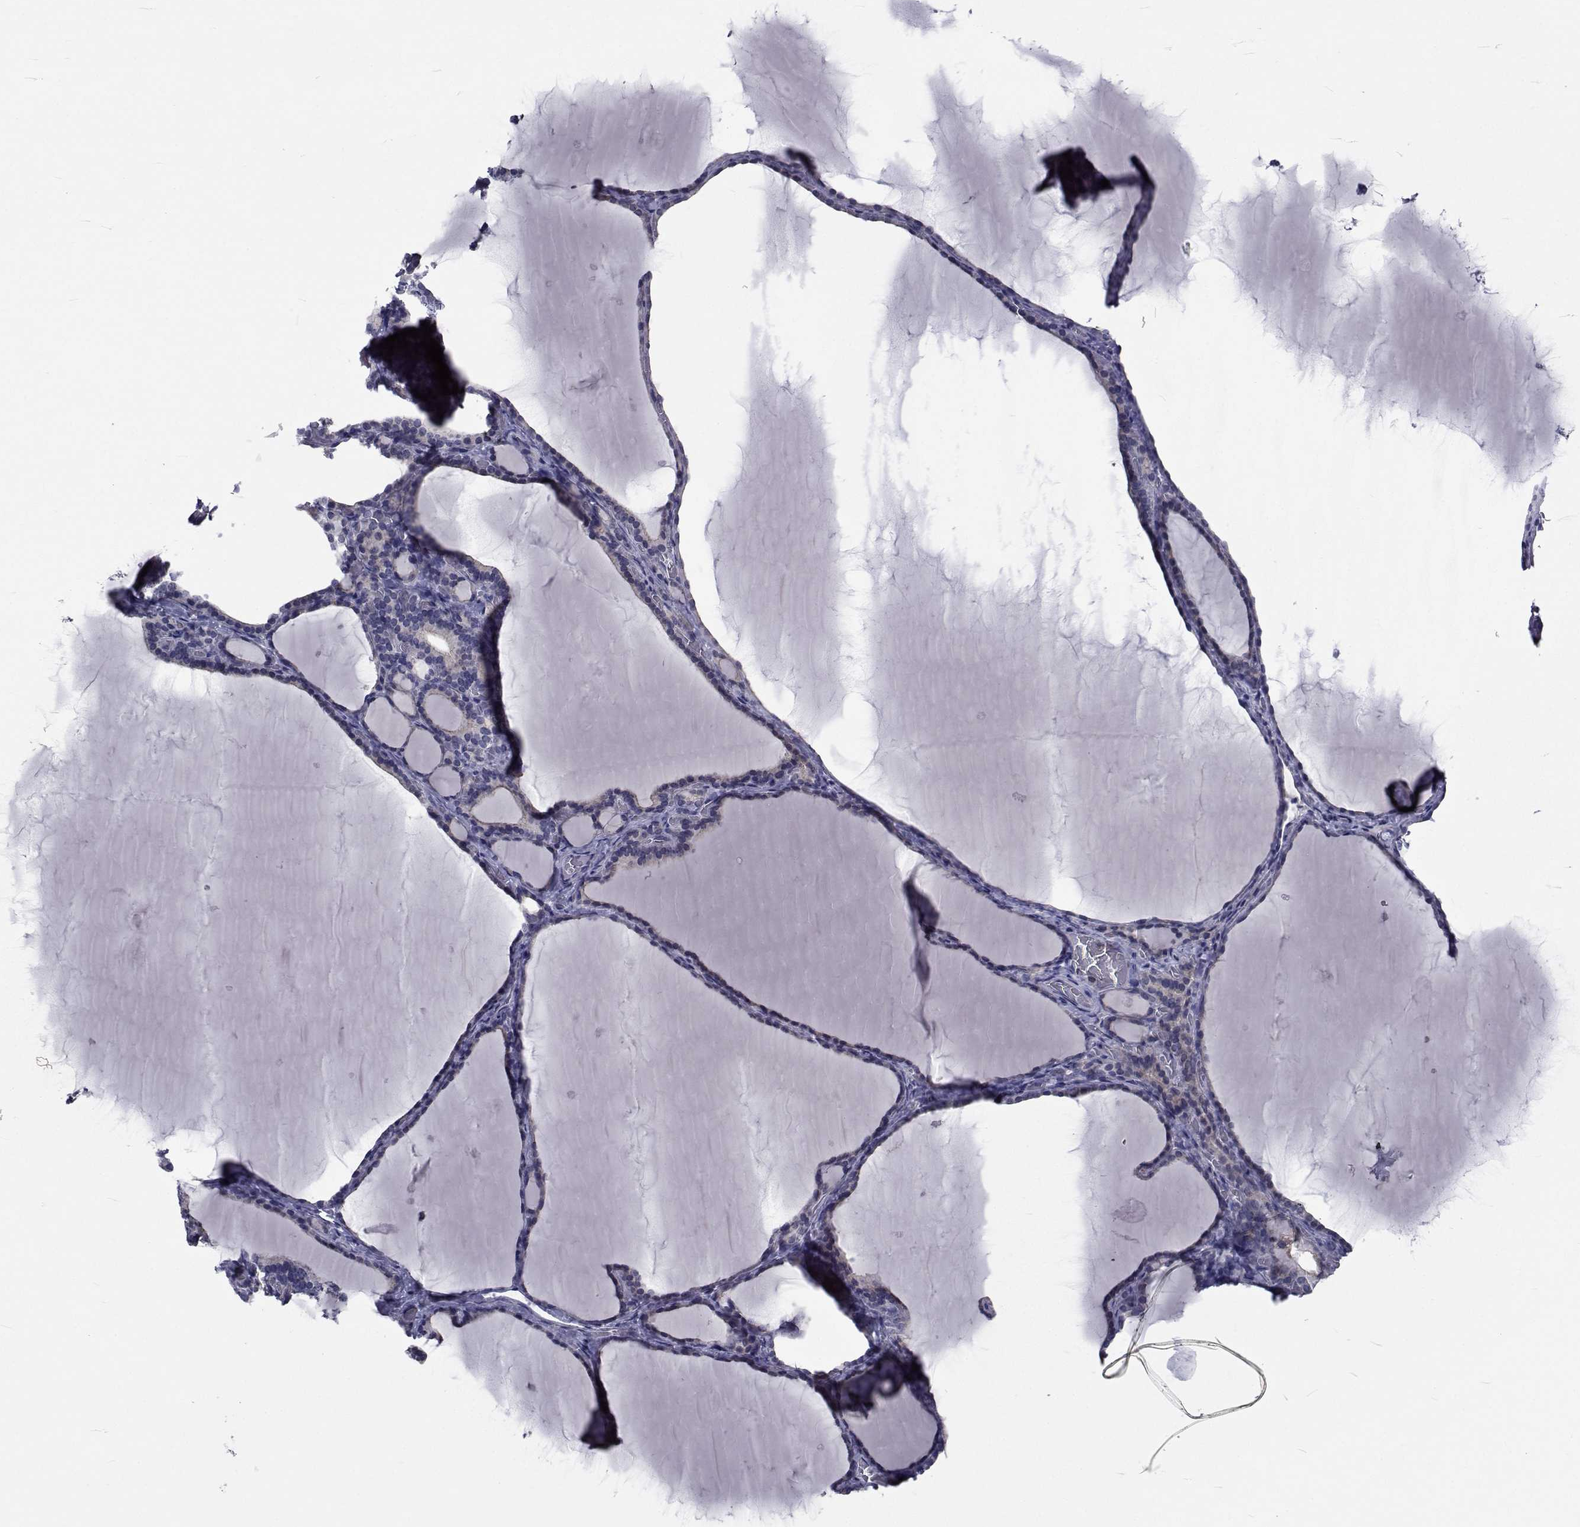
{"staining": {"intensity": "negative", "quantity": "none", "location": "none"}, "tissue": "thyroid gland", "cell_type": "Glandular cells", "image_type": "normal", "snomed": [{"axis": "morphology", "description": "Normal tissue, NOS"}, {"axis": "morphology", "description": "Hyperplasia, NOS"}, {"axis": "topography", "description": "Thyroid gland"}], "caption": "A high-resolution histopathology image shows immunohistochemistry (IHC) staining of normal thyroid gland, which shows no significant staining in glandular cells.", "gene": "SLC30A10", "patient": {"sex": "female", "age": 27}}